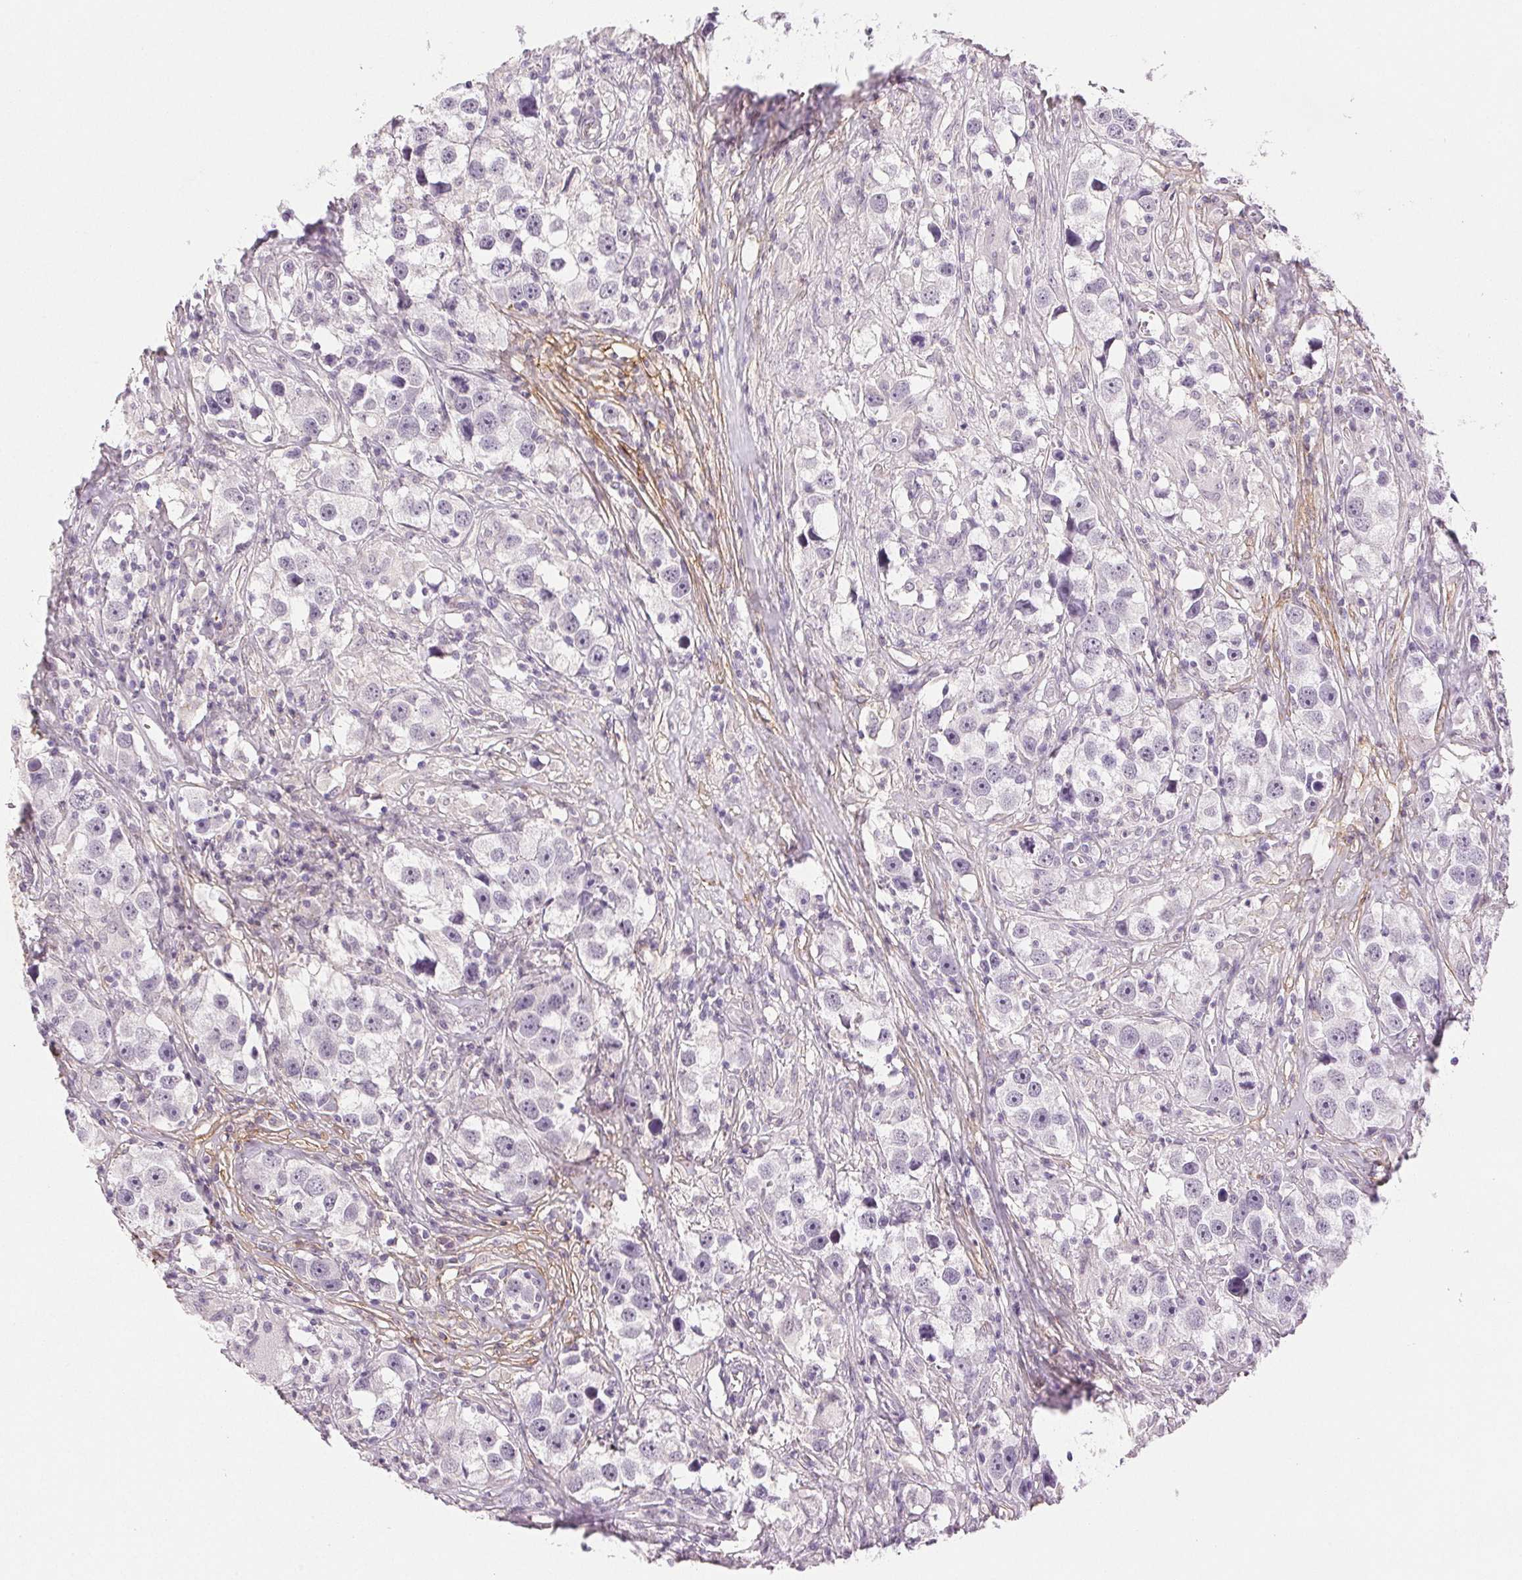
{"staining": {"intensity": "negative", "quantity": "none", "location": "none"}, "tissue": "testis cancer", "cell_type": "Tumor cells", "image_type": "cancer", "snomed": [{"axis": "morphology", "description": "Seminoma, NOS"}, {"axis": "topography", "description": "Testis"}], "caption": "Protein analysis of testis cancer exhibits no significant staining in tumor cells.", "gene": "FBN1", "patient": {"sex": "male", "age": 49}}